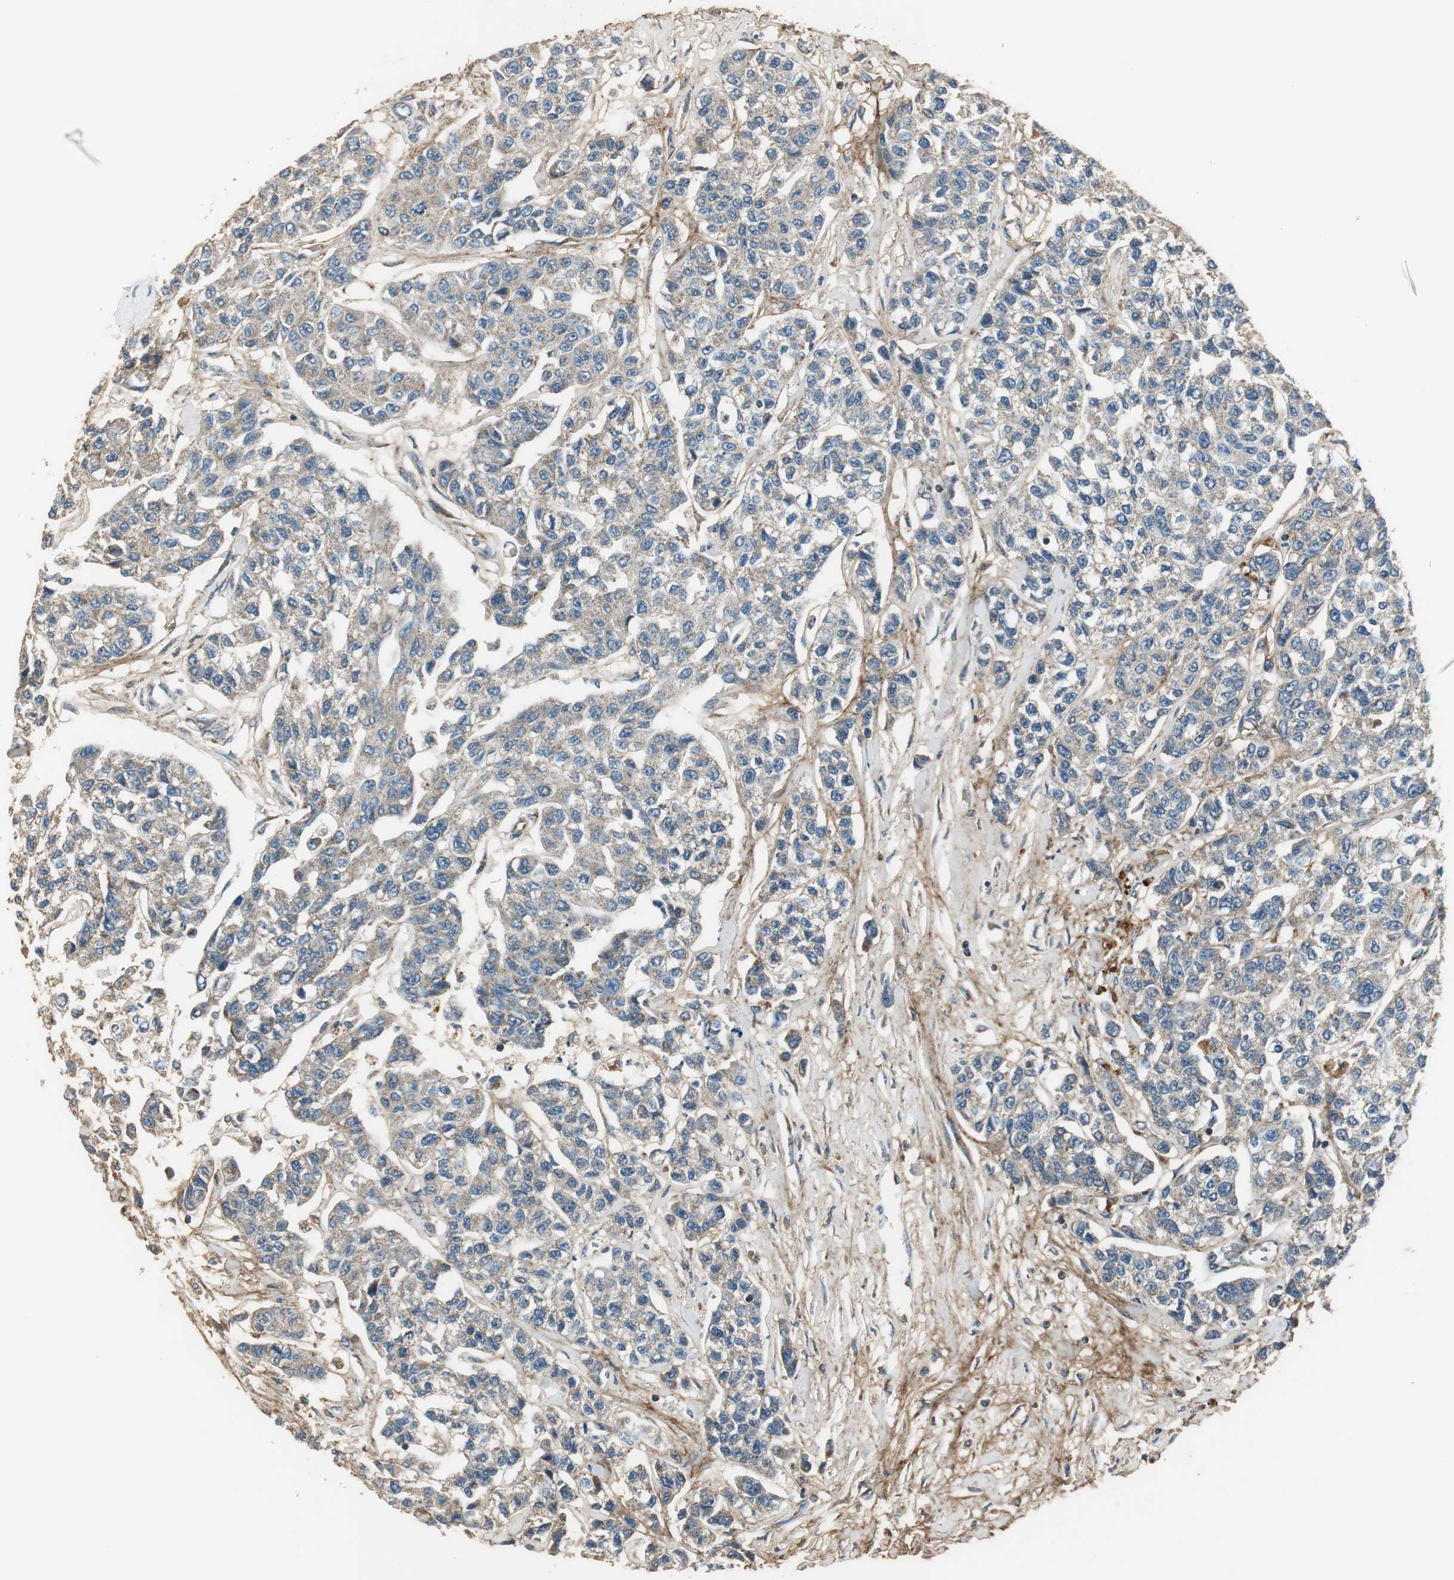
{"staining": {"intensity": "weak", "quantity": ">75%", "location": "cytoplasmic/membranous"}, "tissue": "breast cancer", "cell_type": "Tumor cells", "image_type": "cancer", "snomed": [{"axis": "morphology", "description": "Duct carcinoma"}, {"axis": "topography", "description": "Breast"}], "caption": "There is low levels of weak cytoplasmic/membranous expression in tumor cells of breast intraductal carcinoma, as demonstrated by immunohistochemical staining (brown color).", "gene": "MSTO1", "patient": {"sex": "female", "age": 51}}